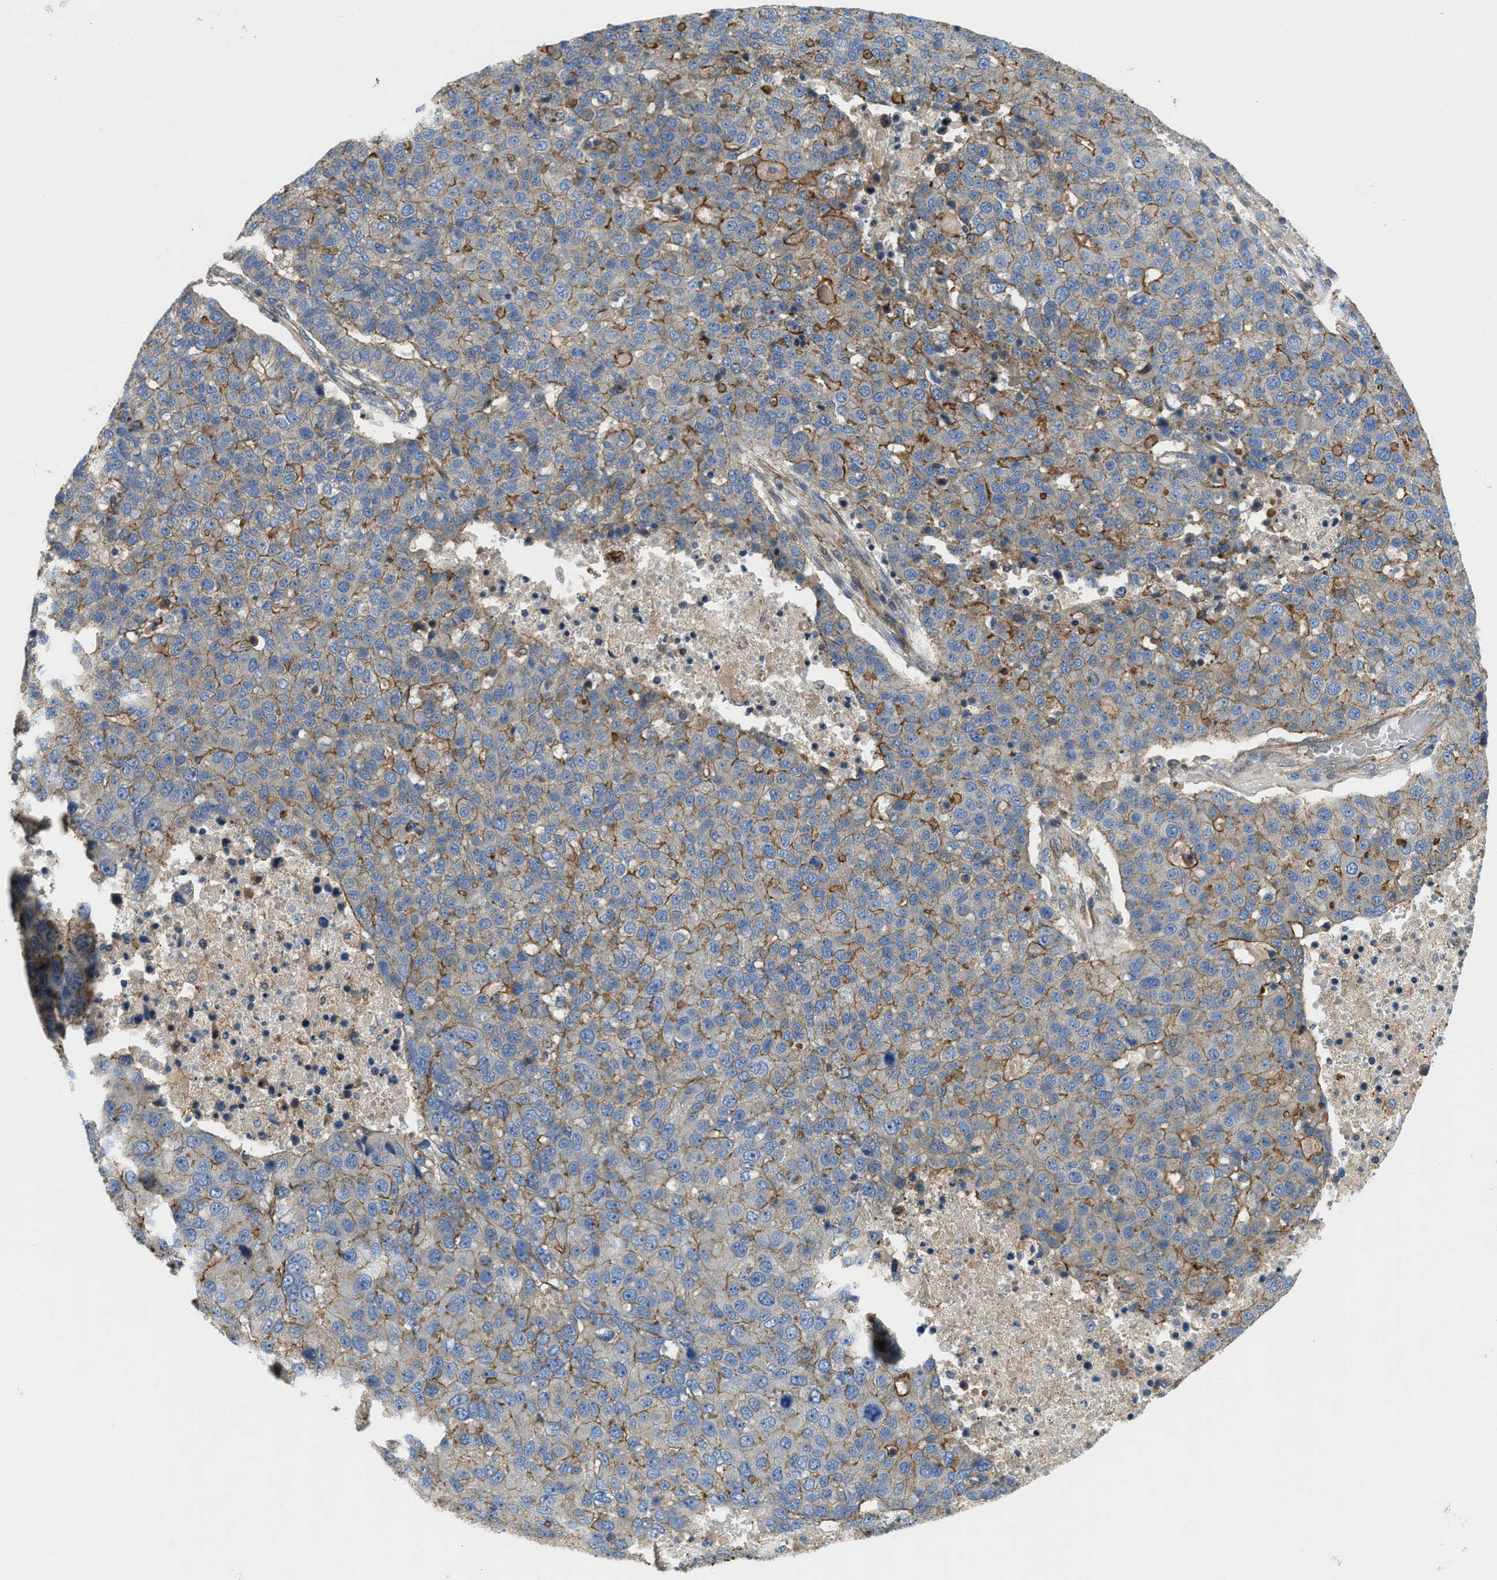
{"staining": {"intensity": "moderate", "quantity": "25%-75%", "location": "cytoplasmic/membranous"}, "tissue": "pancreatic cancer", "cell_type": "Tumor cells", "image_type": "cancer", "snomed": [{"axis": "morphology", "description": "Adenocarcinoma, NOS"}, {"axis": "topography", "description": "Pancreas"}], "caption": "Immunohistochemical staining of pancreatic adenocarcinoma exhibits moderate cytoplasmic/membranous protein staining in approximately 25%-75% of tumor cells.", "gene": "NYNRIN", "patient": {"sex": "female", "age": 61}}